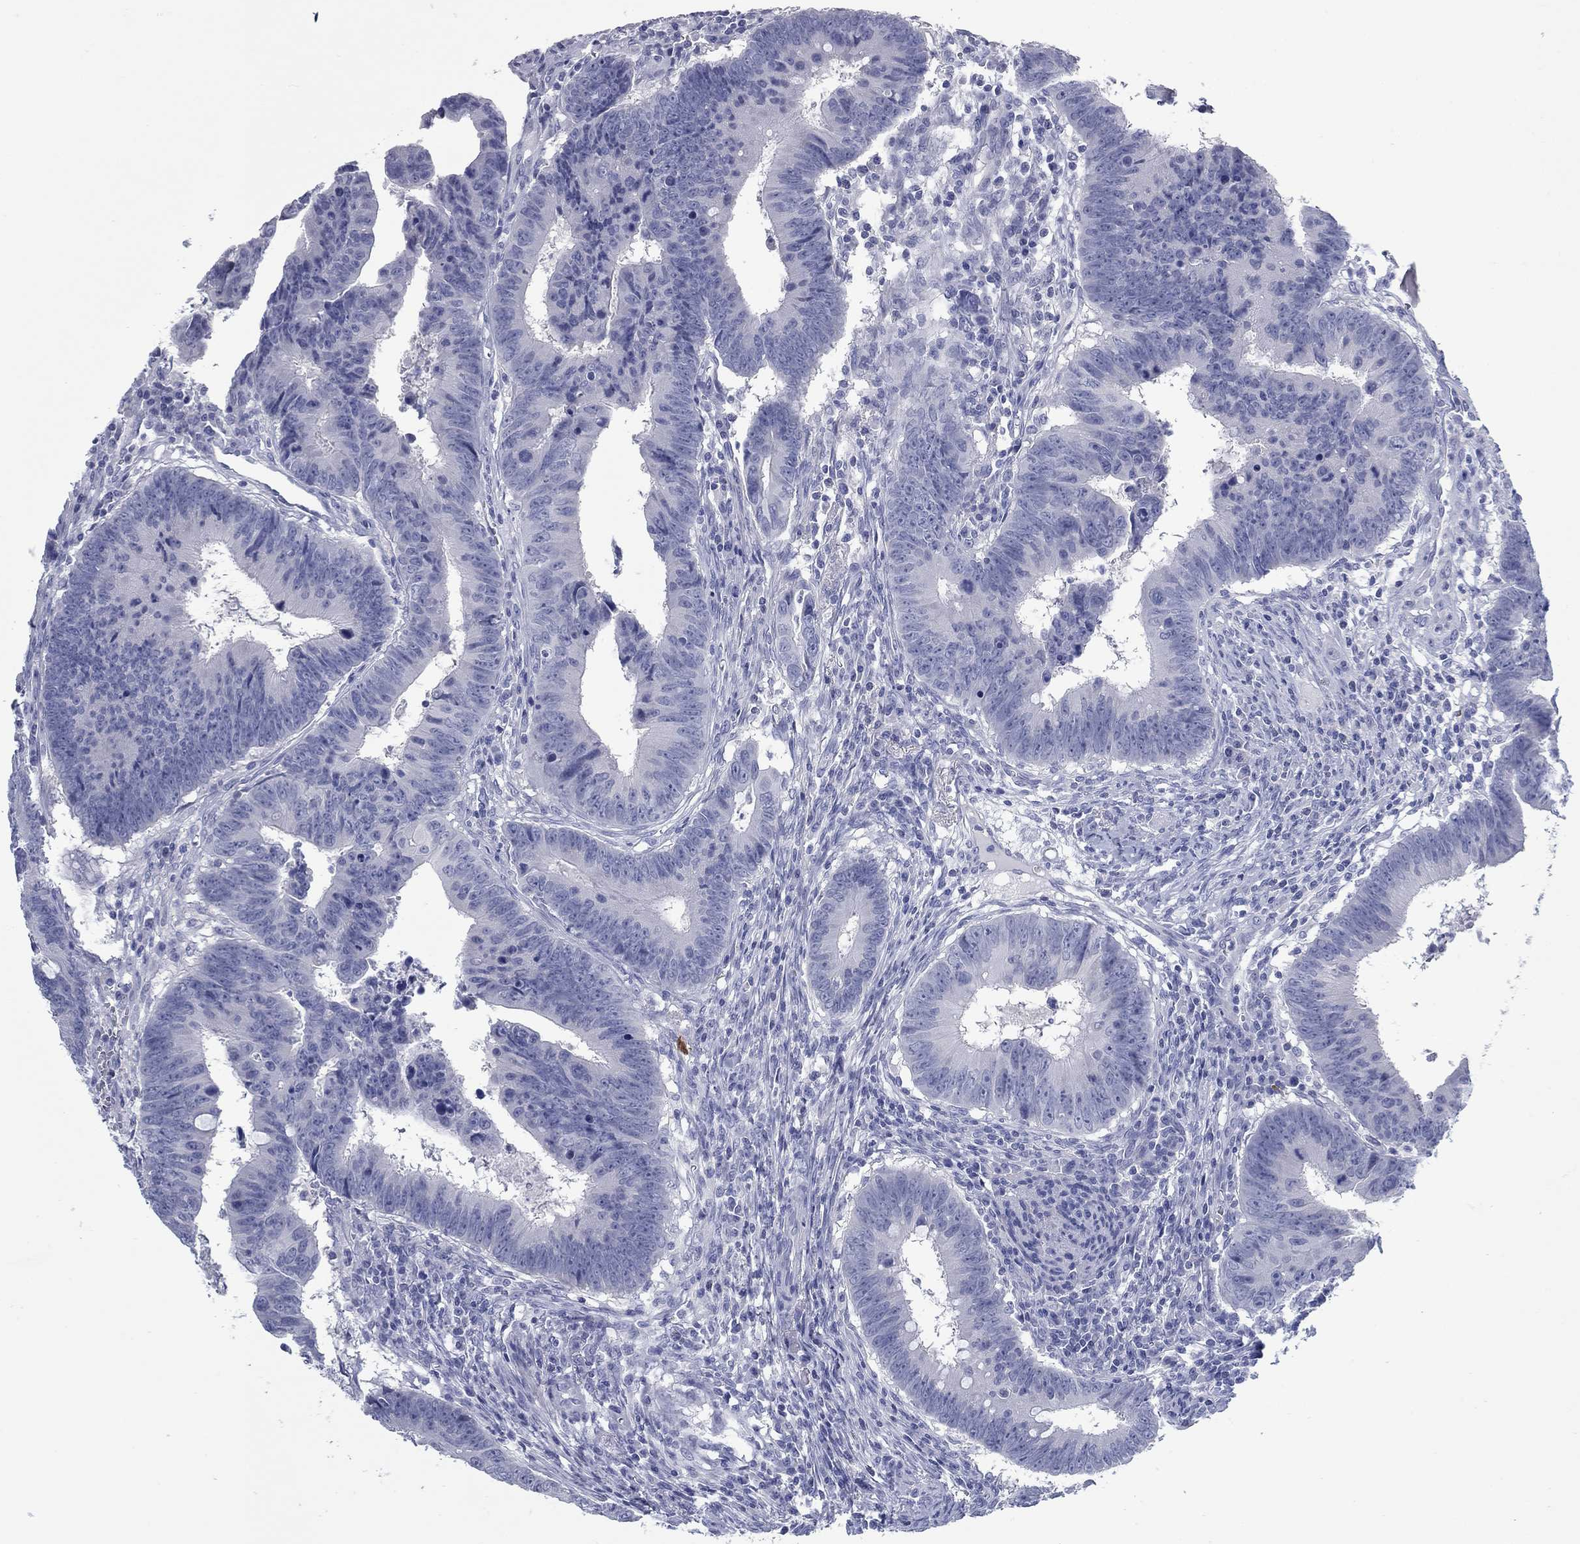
{"staining": {"intensity": "negative", "quantity": "none", "location": "none"}, "tissue": "colorectal cancer", "cell_type": "Tumor cells", "image_type": "cancer", "snomed": [{"axis": "morphology", "description": "Adenocarcinoma, NOS"}, {"axis": "topography", "description": "Colon"}], "caption": "Tumor cells are negative for brown protein staining in colorectal cancer (adenocarcinoma).", "gene": "KIRREL2", "patient": {"sex": "female", "age": 87}}